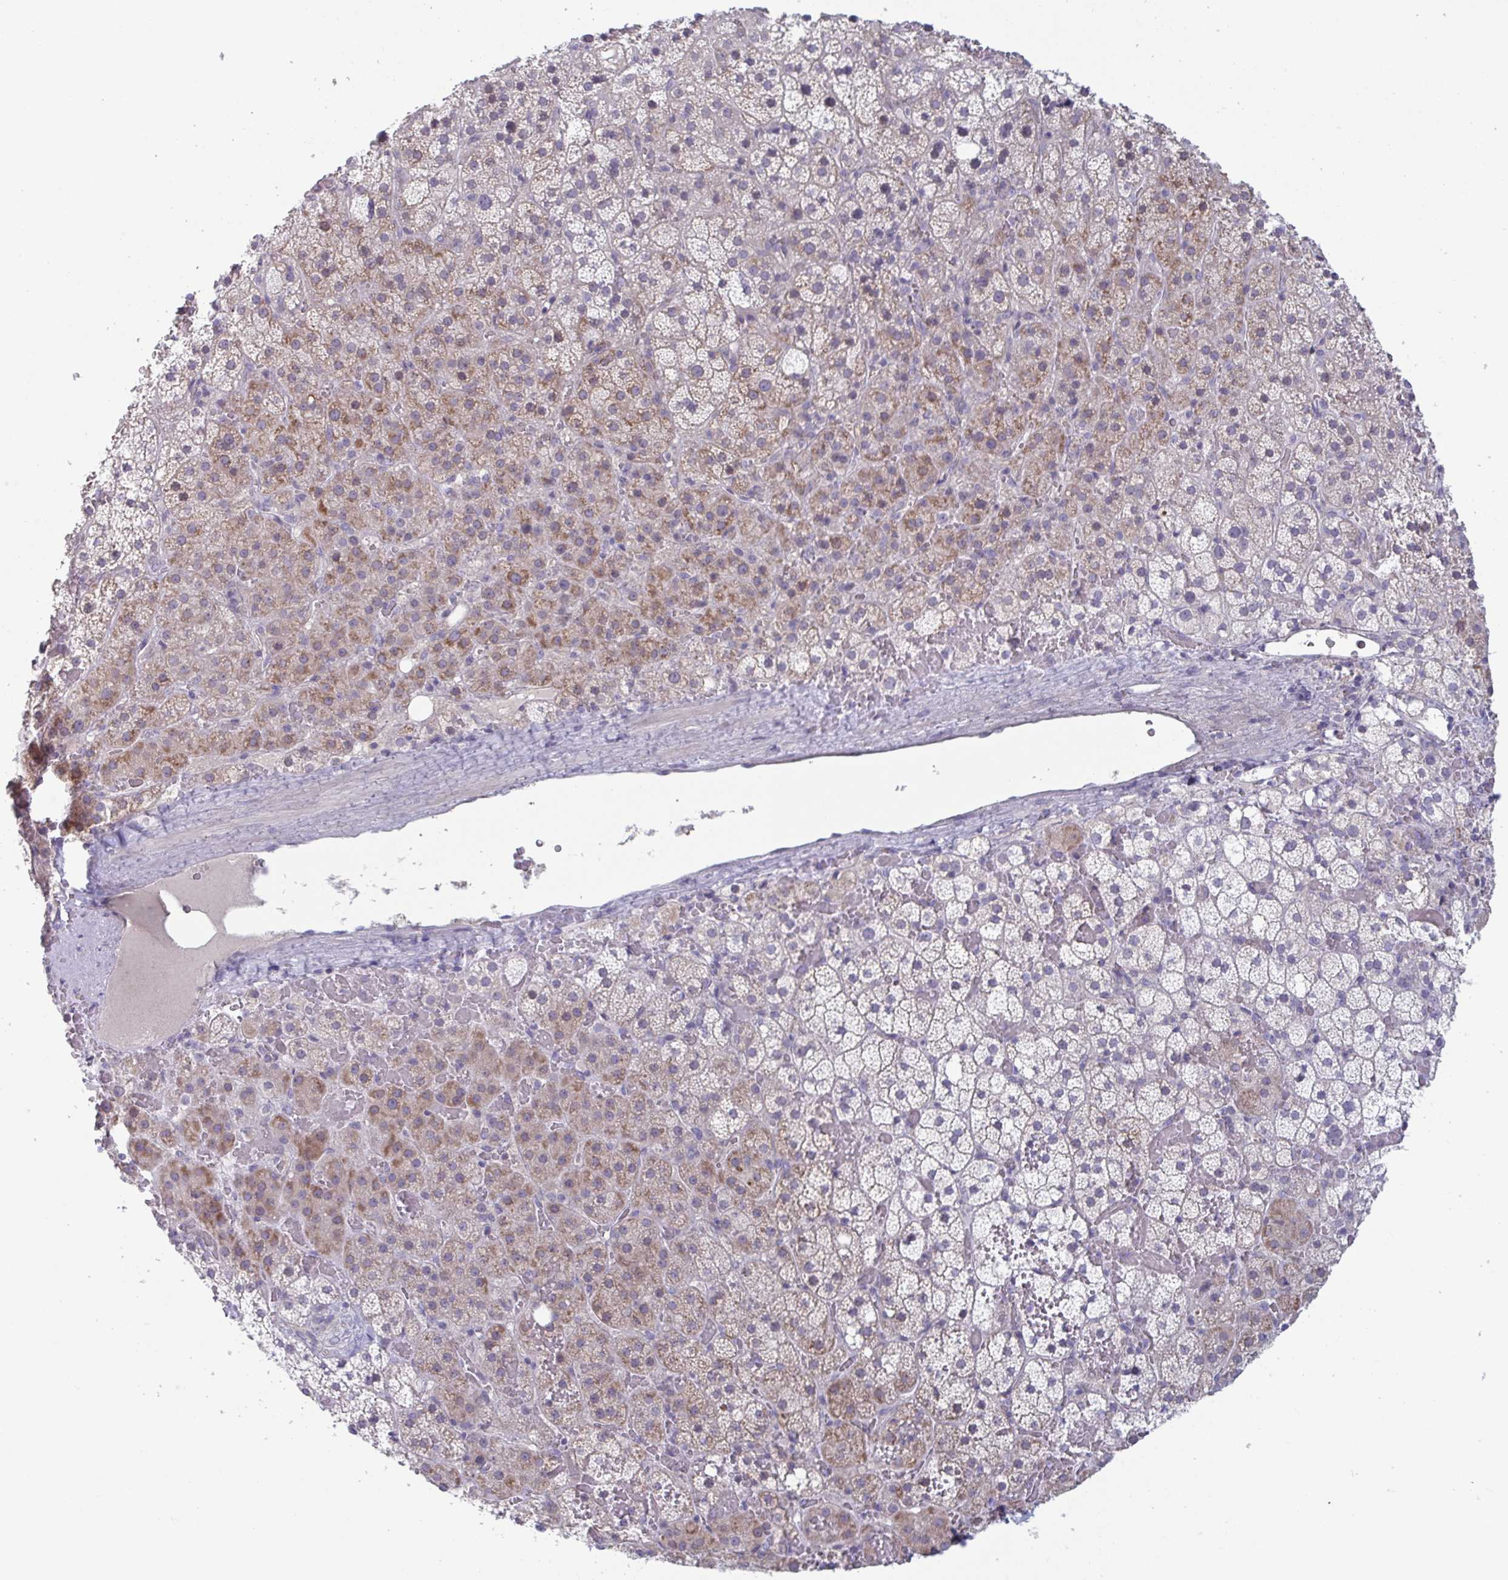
{"staining": {"intensity": "moderate", "quantity": "25%-75%", "location": "cytoplasmic/membranous"}, "tissue": "adrenal gland", "cell_type": "Glandular cells", "image_type": "normal", "snomed": [{"axis": "morphology", "description": "Normal tissue, NOS"}, {"axis": "topography", "description": "Adrenal gland"}], "caption": "This histopathology image shows IHC staining of benign adrenal gland, with medium moderate cytoplasmic/membranous positivity in about 25%-75% of glandular cells.", "gene": "STK26", "patient": {"sex": "male", "age": 53}}